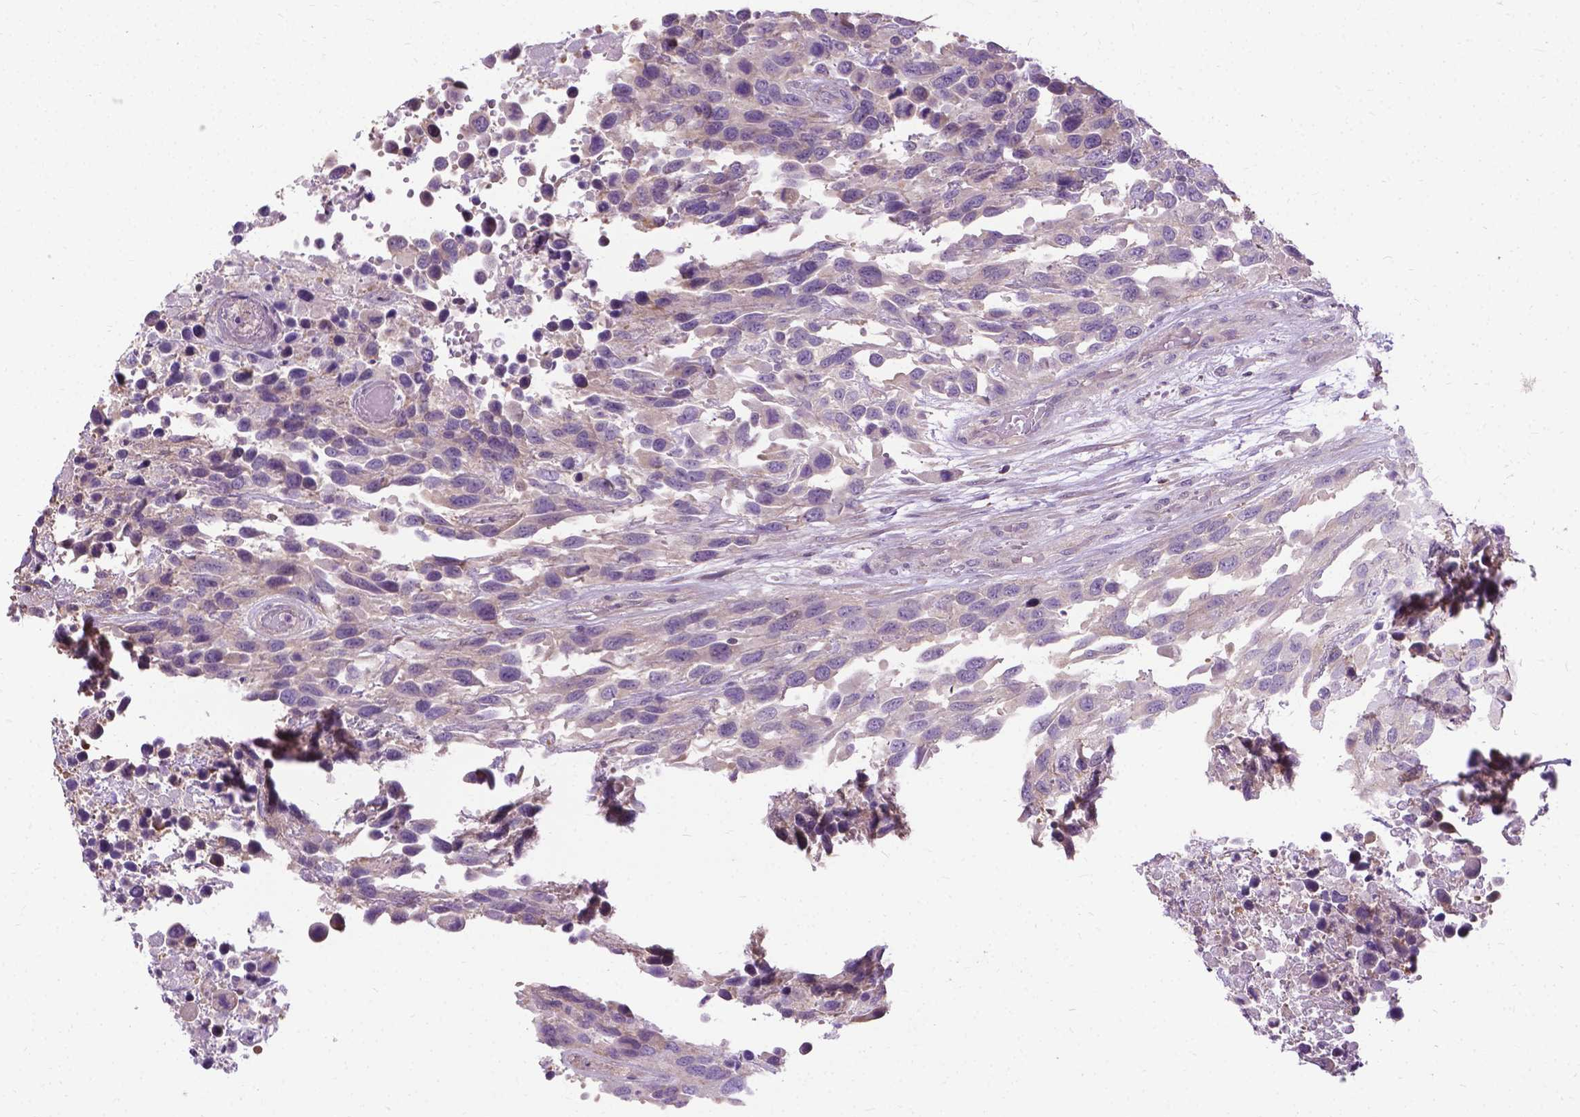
{"staining": {"intensity": "negative", "quantity": "none", "location": "none"}, "tissue": "urothelial cancer", "cell_type": "Tumor cells", "image_type": "cancer", "snomed": [{"axis": "morphology", "description": "Urothelial carcinoma, High grade"}, {"axis": "topography", "description": "Urinary bladder"}], "caption": "Immunohistochemistry micrograph of neoplastic tissue: urothelial cancer stained with DAB displays no significant protein expression in tumor cells.", "gene": "JAK3", "patient": {"sex": "female", "age": 70}}